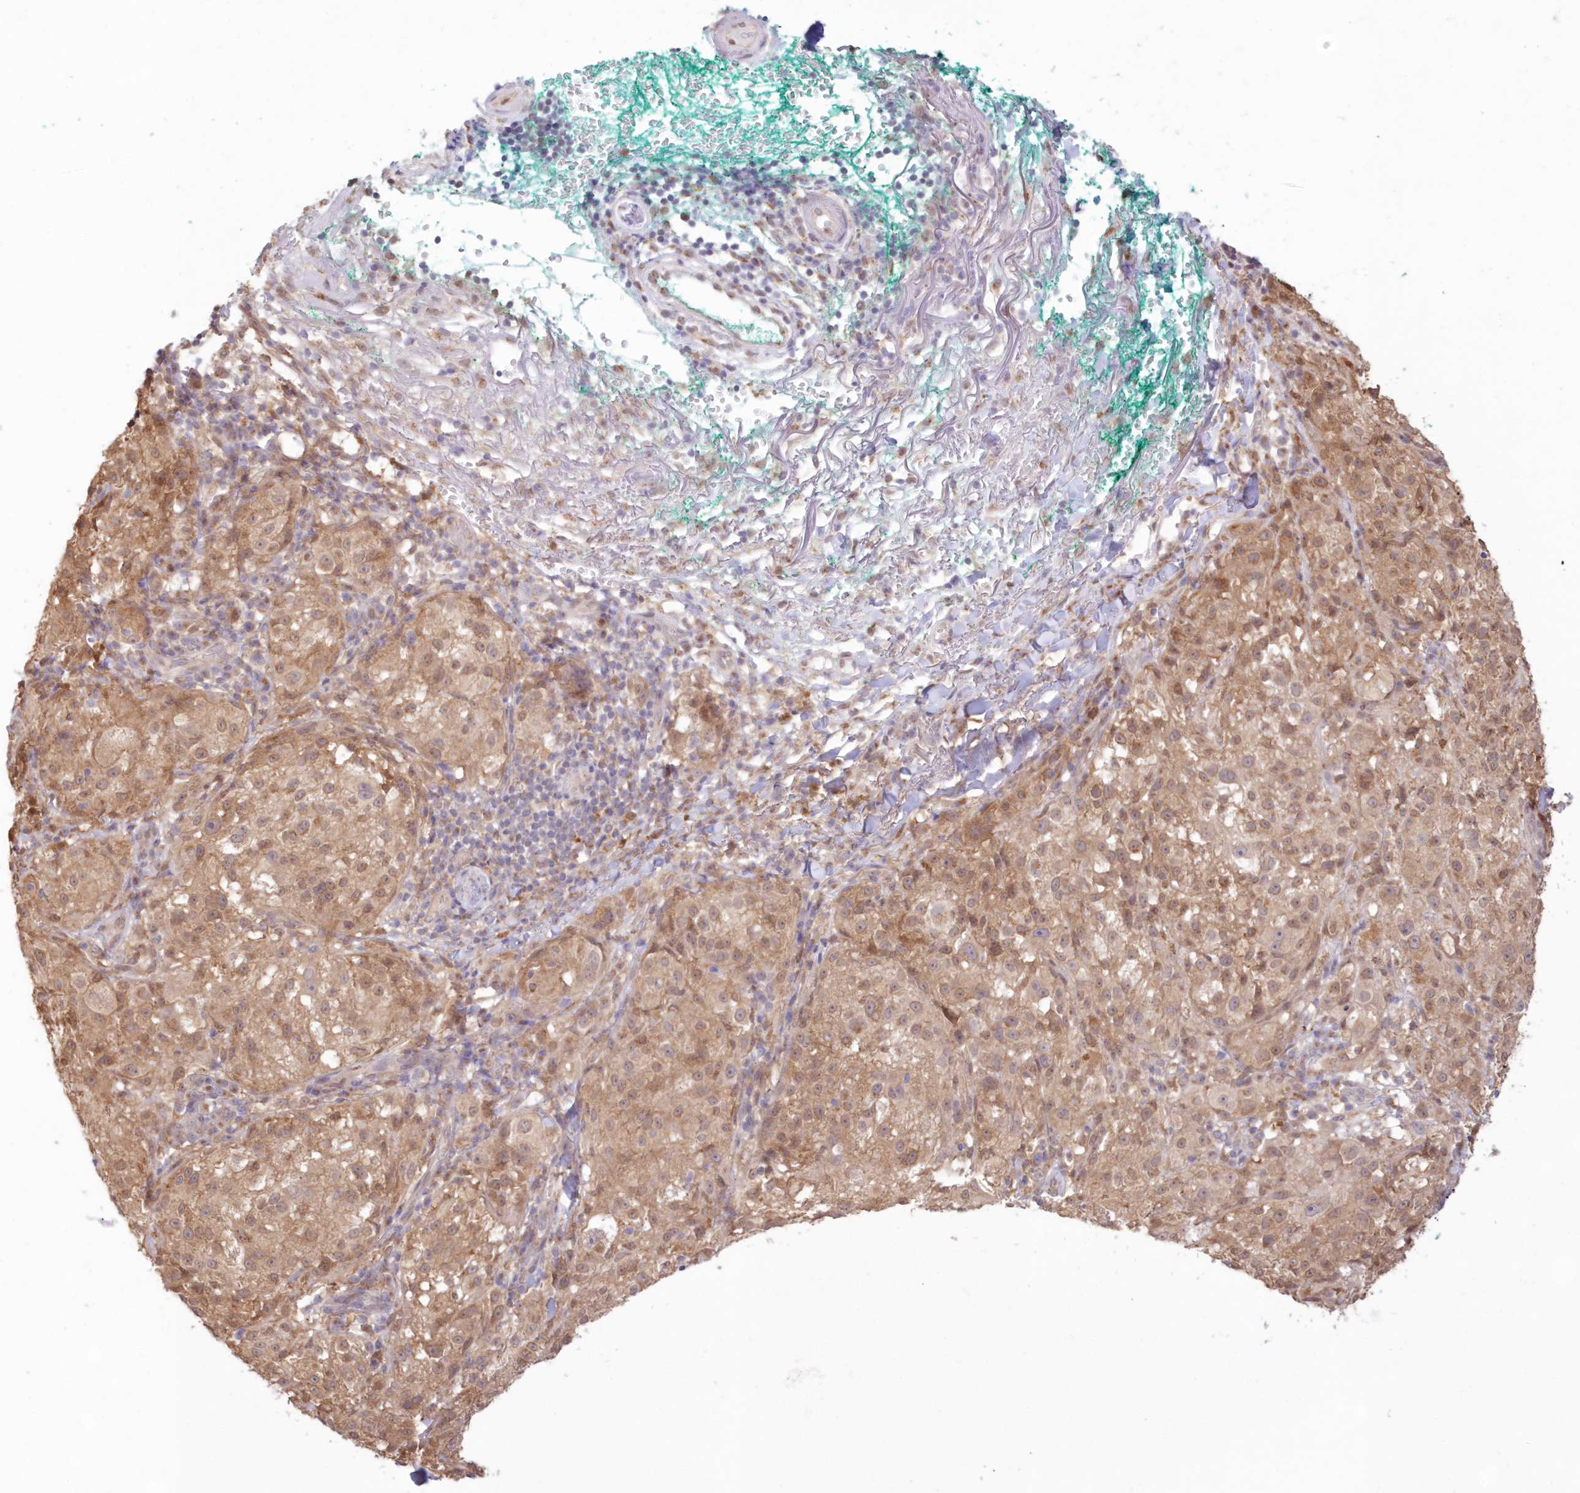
{"staining": {"intensity": "moderate", "quantity": ">75%", "location": "cytoplasmic/membranous"}, "tissue": "melanoma", "cell_type": "Tumor cells", "image_type": "cancer", "snomed": [{"axis": "morphology", "description": "Necrosis, NOS"}, {"axis": "morphology", "description": "Malignant melanoma, NOS"}, {"axis": "topography", "description": "Skin"}], "caption": "There is medium levels of moderate cytoplasmic/membranous staining in tumor cells of melanoma, as demonstrated by immunohistochemical staining (brown color).", "gene": "RNPEP", "patient": {"sex": "female", "age": 87}}